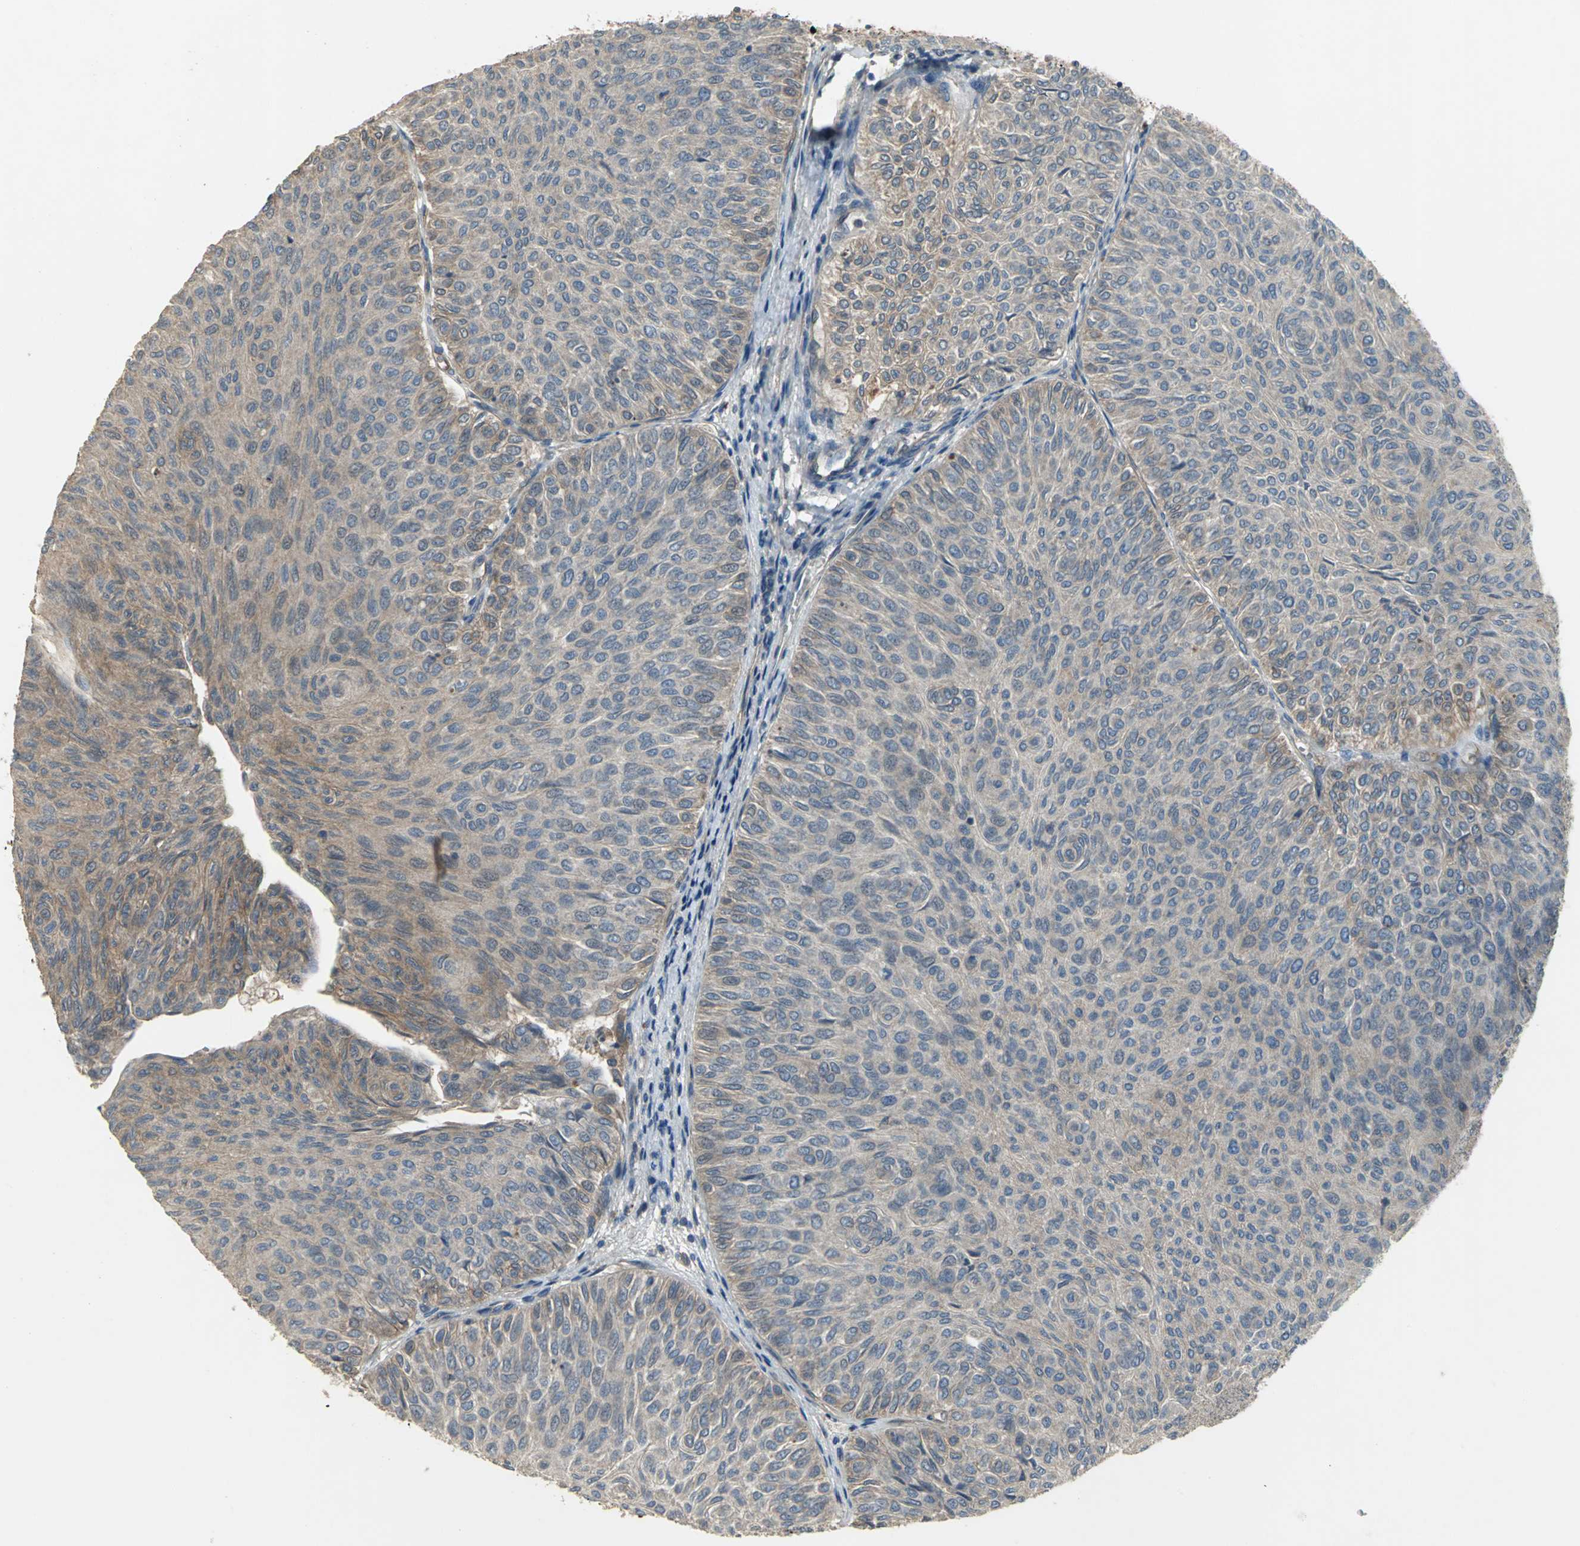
{"staining": {"intensity": "weak", "quantity": ">75%", "location": "cytoplasmic/membranous"}, "tissue": "urothelial cancer", "cell_type": "Tumor cells", "image_type": "cancer", "snomed": [{"axis": "morphology", "description": "Urothelial carcinoma, Low grade"}, {"axis": "topography", "description": "Urinary bladder"}], "caption": "This histopathology image demonstrates immunohistochemistry (IHC) staining of human urothelial cancer, with low weak cytoplasmic/membranous positivity in about >75% of tumor cells.", "gene": "MET", "patient": {"sex": "male", "age": 78}}